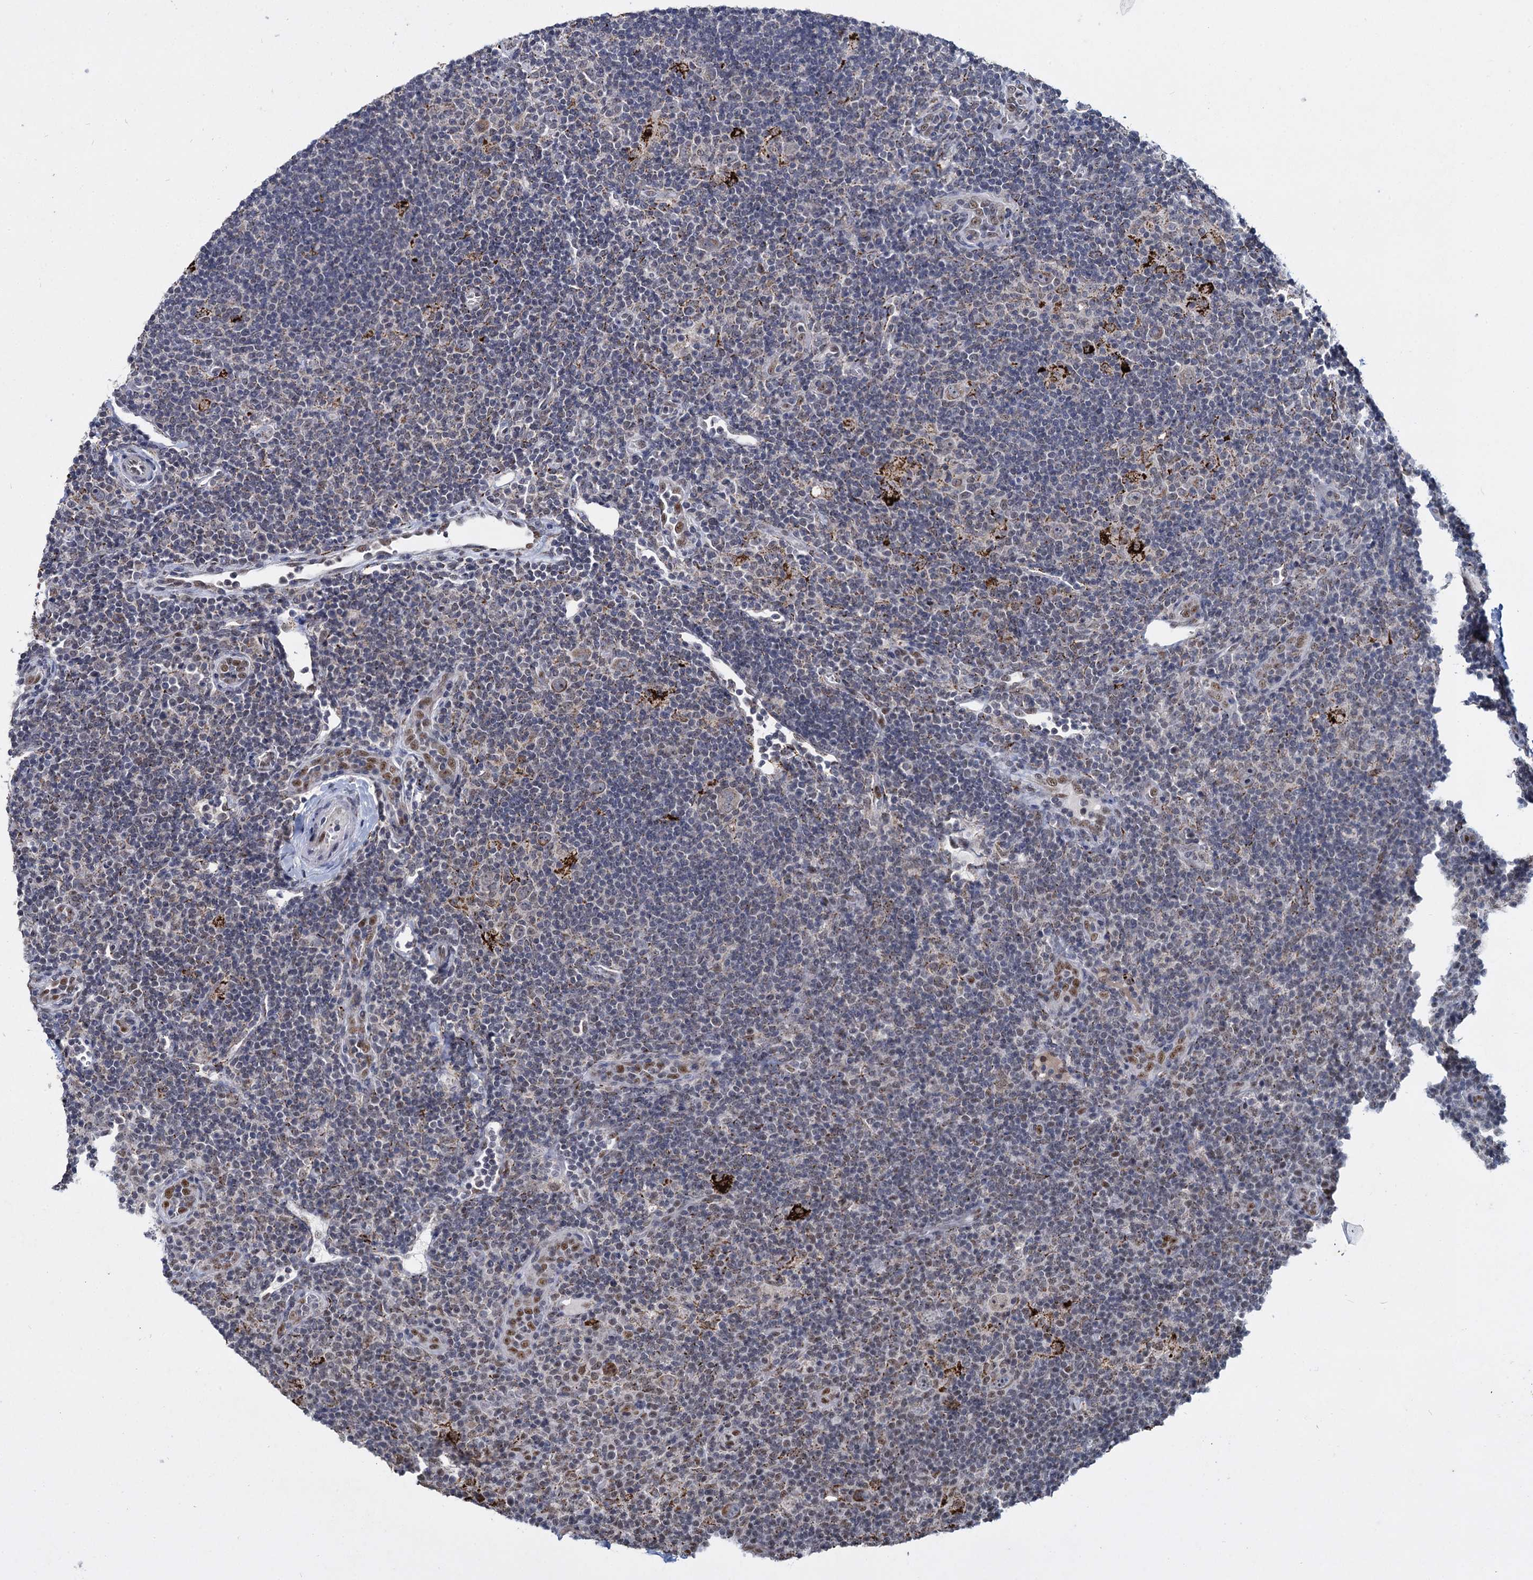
{"staining": {"intensity": "moderate", "quantity": "<25%", "location": "cytoplasmic/membranous"}, "tissue": "lymphoma", "cell_type": "Tumor cells", "image_type": "cancer", "snomed": [{"axis": "morphology", "description": "Hodgkin's disease, NOS"}, {"axis": "topography", "description": "Lymph node"}], "caption": "Approximately <25% of tumor cells in human Hodgkin's disease exhibit moderate cytoplasmic/membranous protein expression as visualized by brown immunohistochemical staining.", "gene": "RPUSD4", "patient": {"sex": "female", "age": 57}}